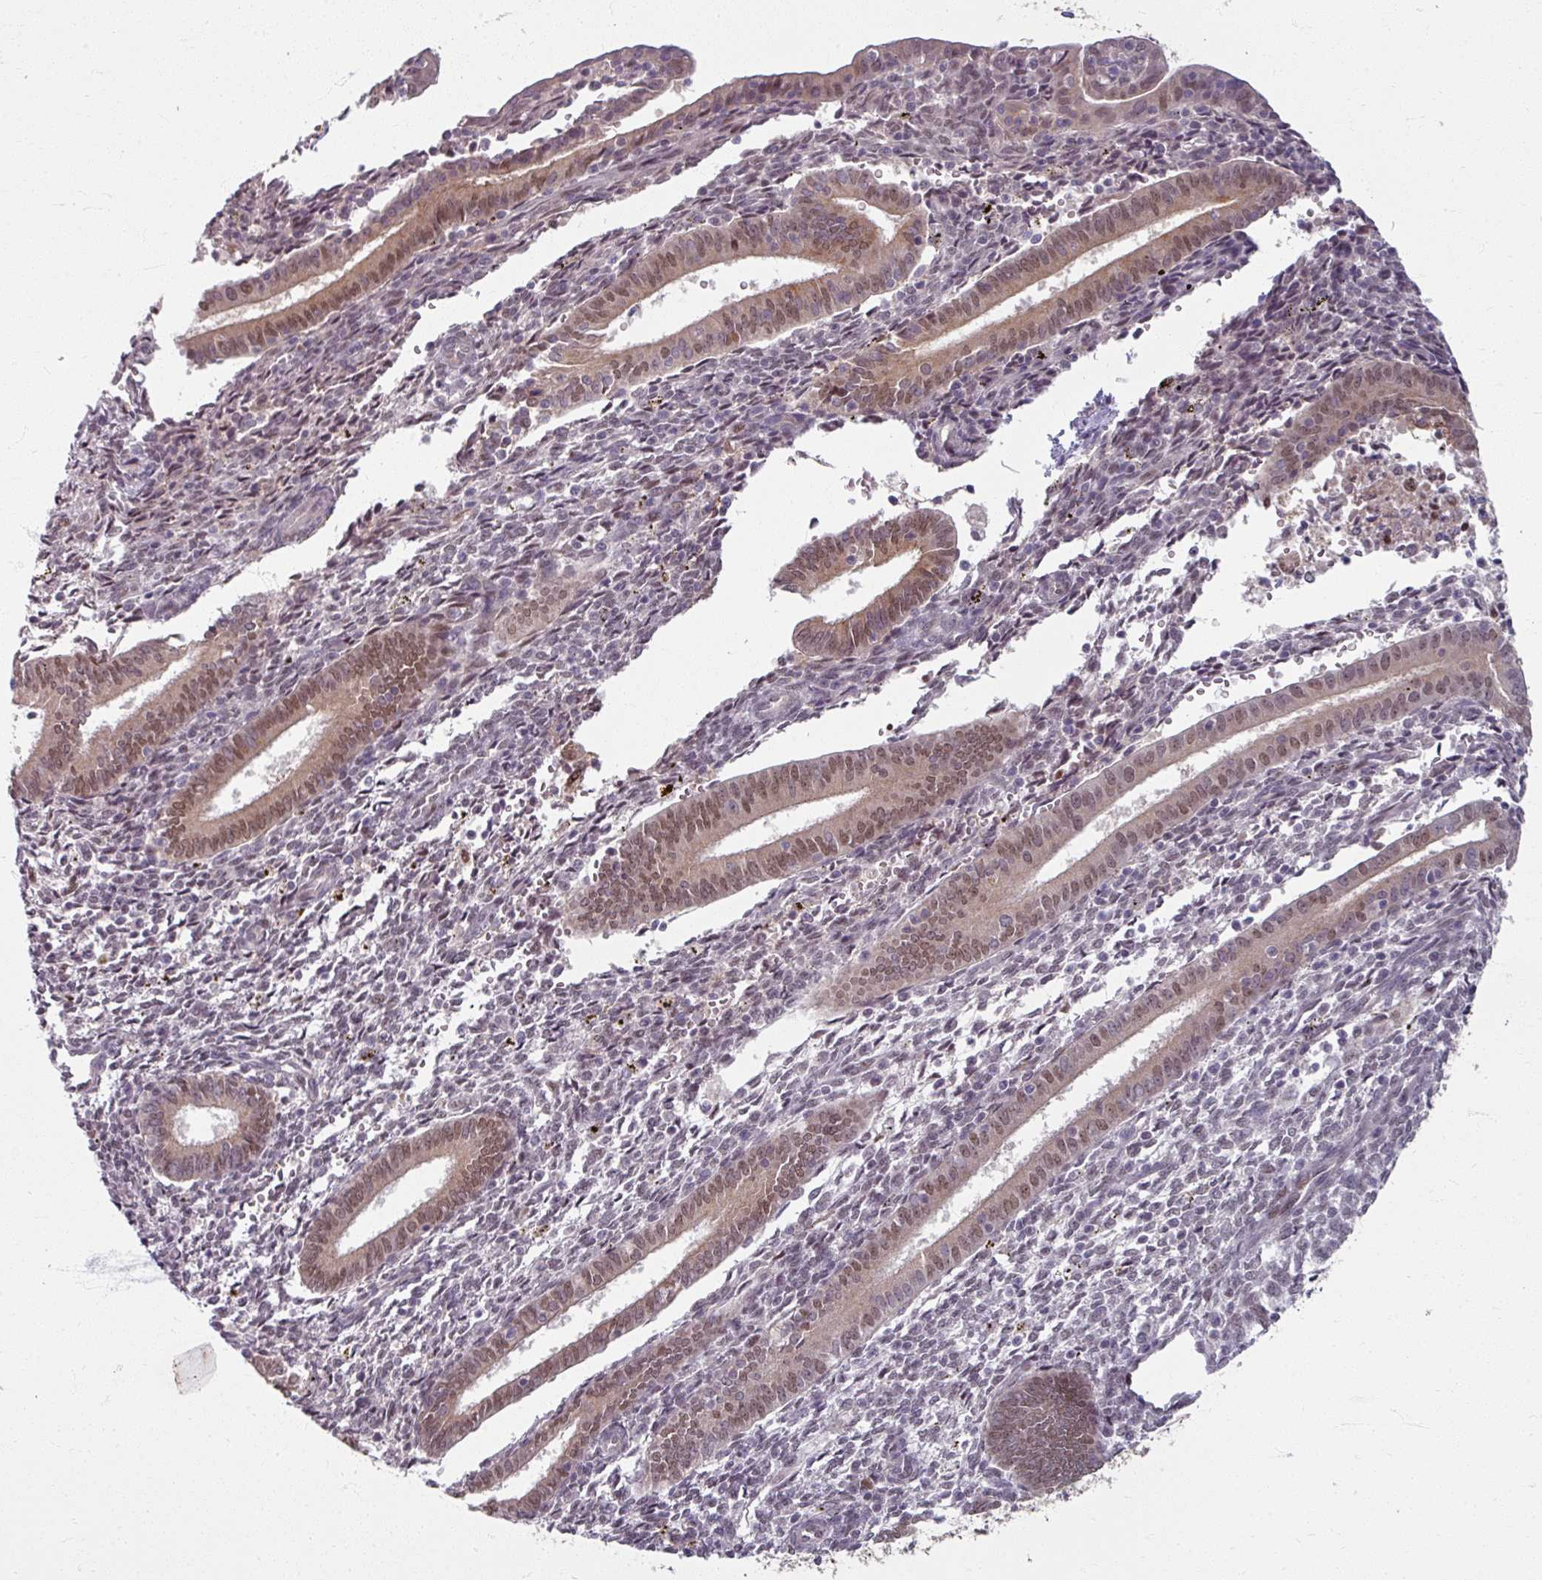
{"staining": {"intensity": "weak", "quantity": "25%-75%", "location": "nuclear"}, "tissue": "endometrium", "cell_type": "Cells in endometrial stroma", "image_type": "normal", "snomed": [{"axis": "morphology", "description": "Normal tissue, NOS"}, {"axis": "topography", "description": "Endometrium"}], "caption": "Endometrium stained with immunohistochemistry shows weak nuclear positivity in about 25%-75% of cells in endometrial stroma. The protein is stained brown, and the nuclei are stained in blue (DAB IHC with brightfield microscopy, high magnification).", "gene": "KLC3", "patient": {"sex": "female", "age": 41}}